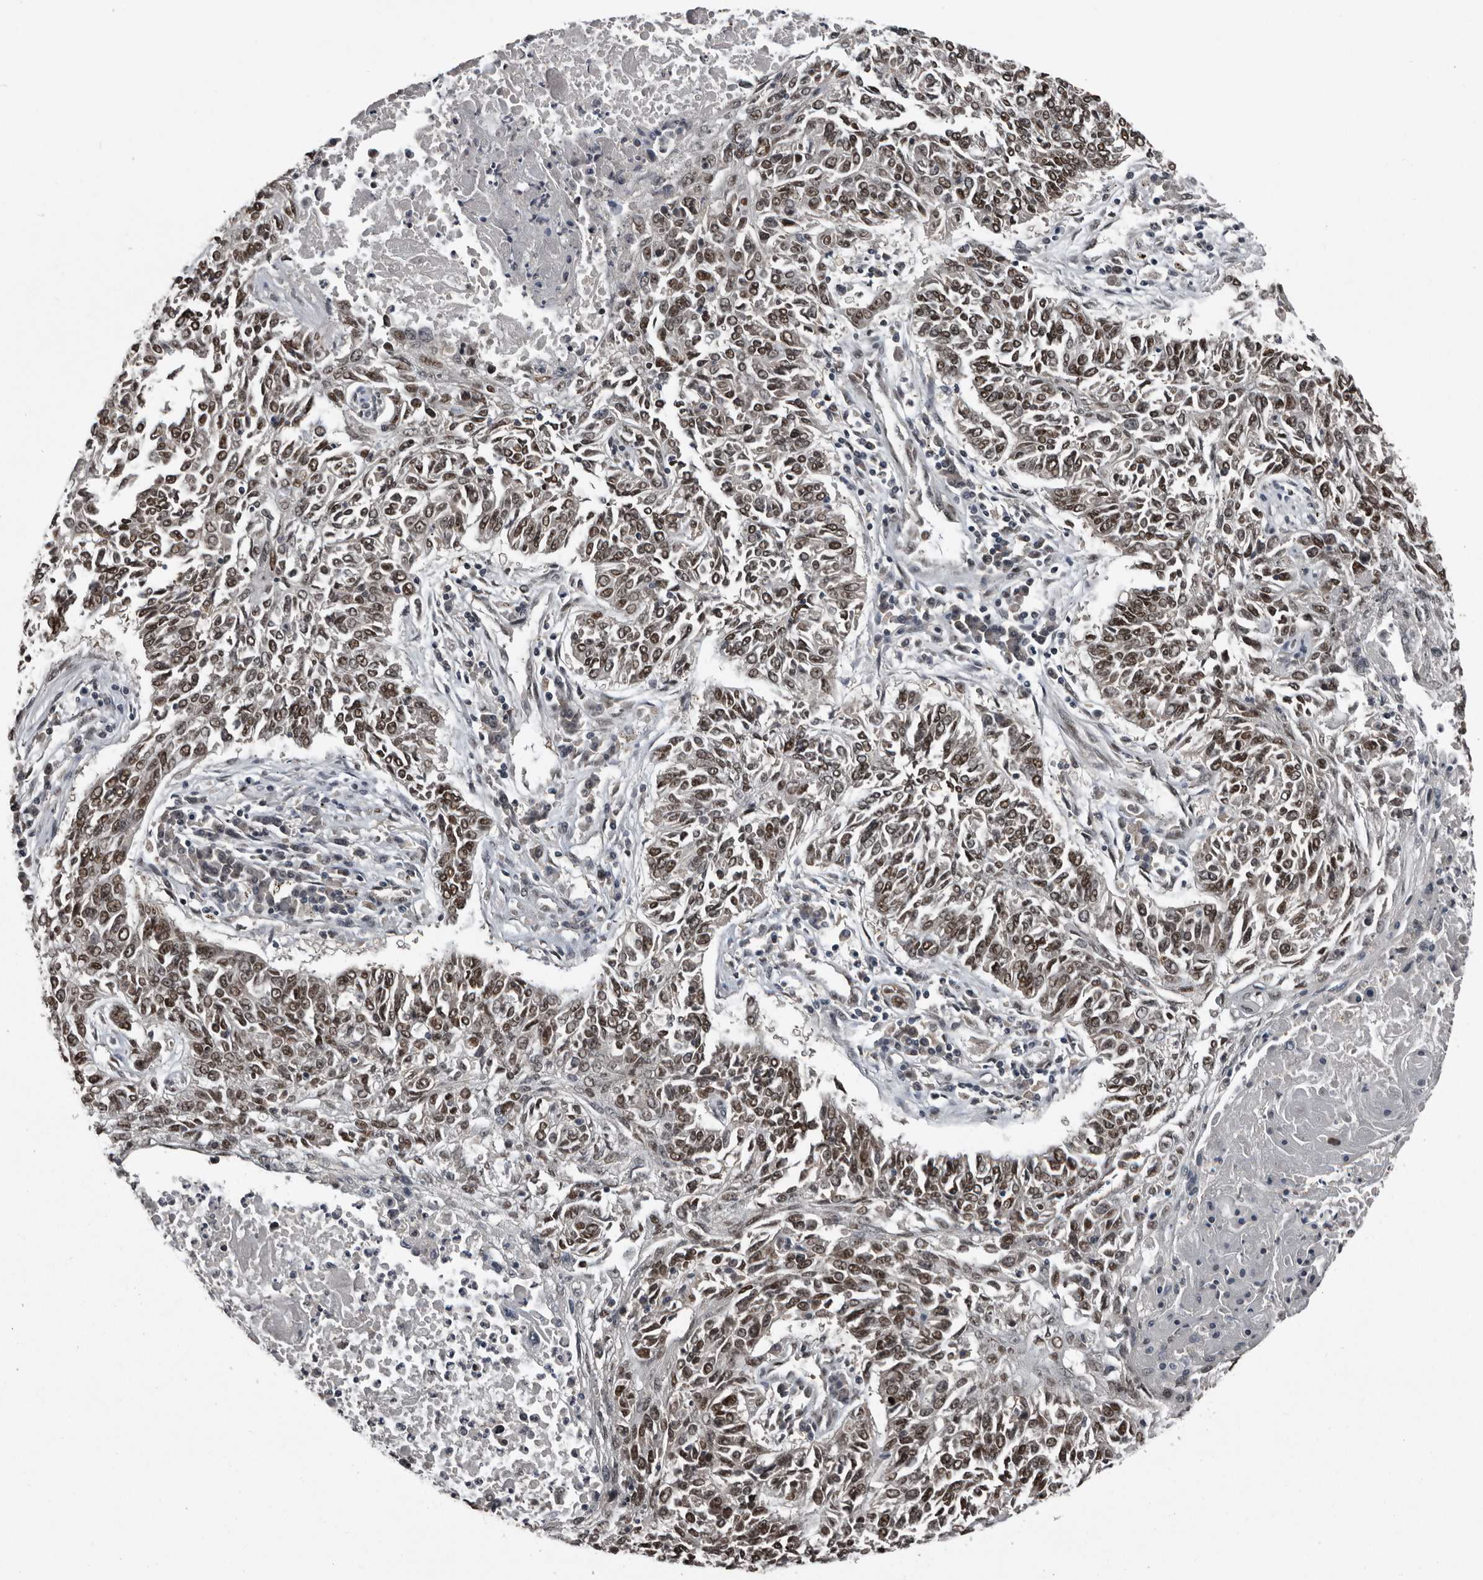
{"staining": {"intensity": "moderate", "quantity": ">75%", "location": "nuclear"}, "tissue": "lung cancer", "cell_type": "Tumor cells", "image_type": "cancer", "snomed": [{"axis": "morphology", "description": "Normal tissue, NOS"}, {"axis": "morphology", "description": "Squamous cell carcinoma, NOS"}, {"axis": "topography", "description": "Cartilage tissue"}, {"axis": "topography", "description": "Bronchus"}, {"axis": "topography", "description": "Lung"}], "caption": "About >75% of tumor cells in human lung cancer (squamous cell carcinoma) demonstrate moderate nuclear protein staining as visualized by brown immunohistochemical staining.", "gene": "CHD1L", "patient": {"sex": "female", "age": 49}}